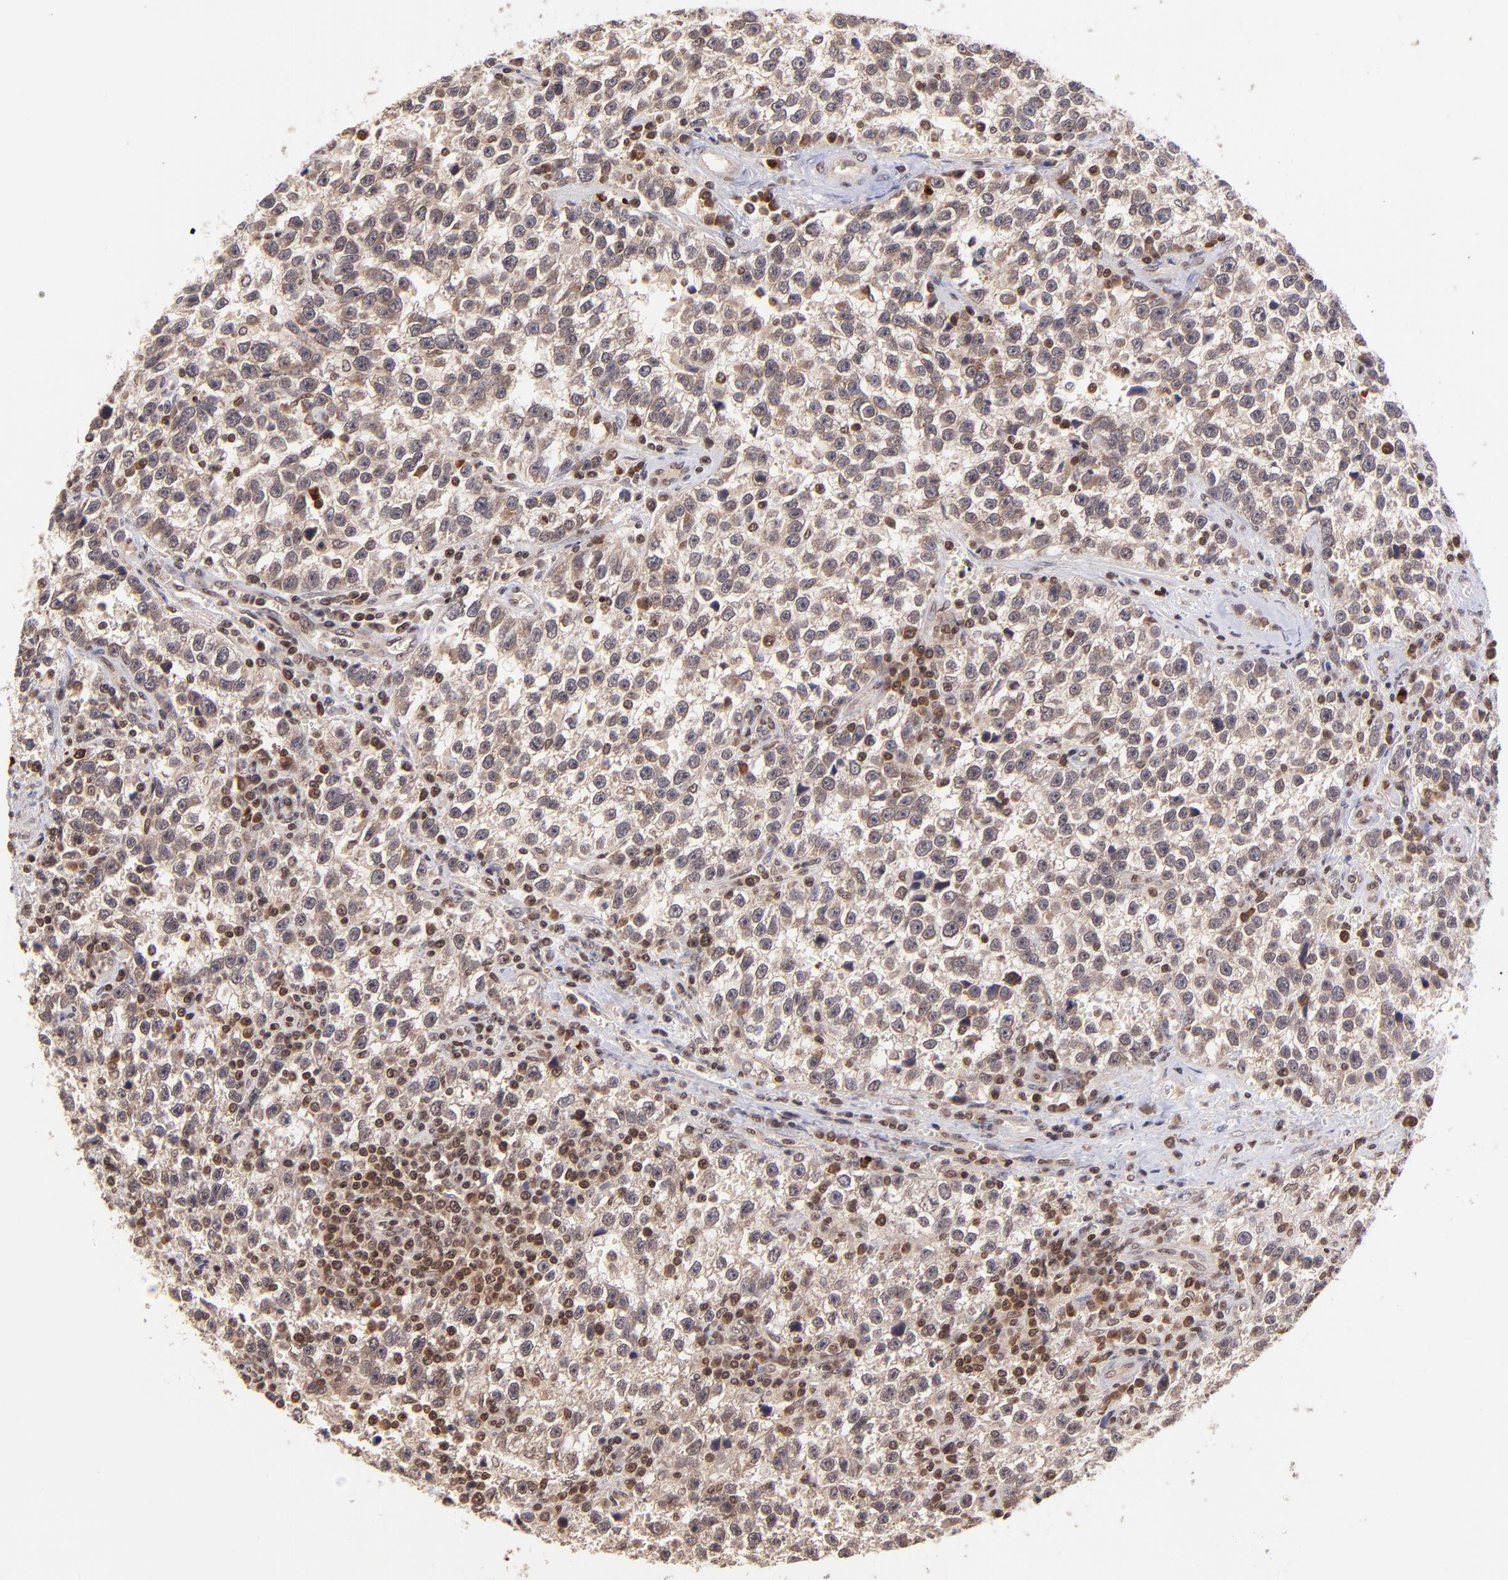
{"staining": {"intensity": "weak", "quantity": ">75%", "location": "cytoplasmic/membranous"}, "tissue": "testis cancer", "cell_type": "Tumor cells", "image_type": "cancer", "snomed": [{"axis": "morphology", "description": "Seminoma, NOS"}, {"axis": "topography", "description": "Testis"}], "caption": "Immunohistochemistry (IHC) image of neoplastic tissue: human seminoma (testis) stained using IHC exhibits low levels of weak protein expression localized specifically in the cytoplasmic/membranous of tumor cells, appearing as a cytoplasmic/membranous brown color.", "gene": "WDR25", "patient": {"sex": "male", "age": 38}}